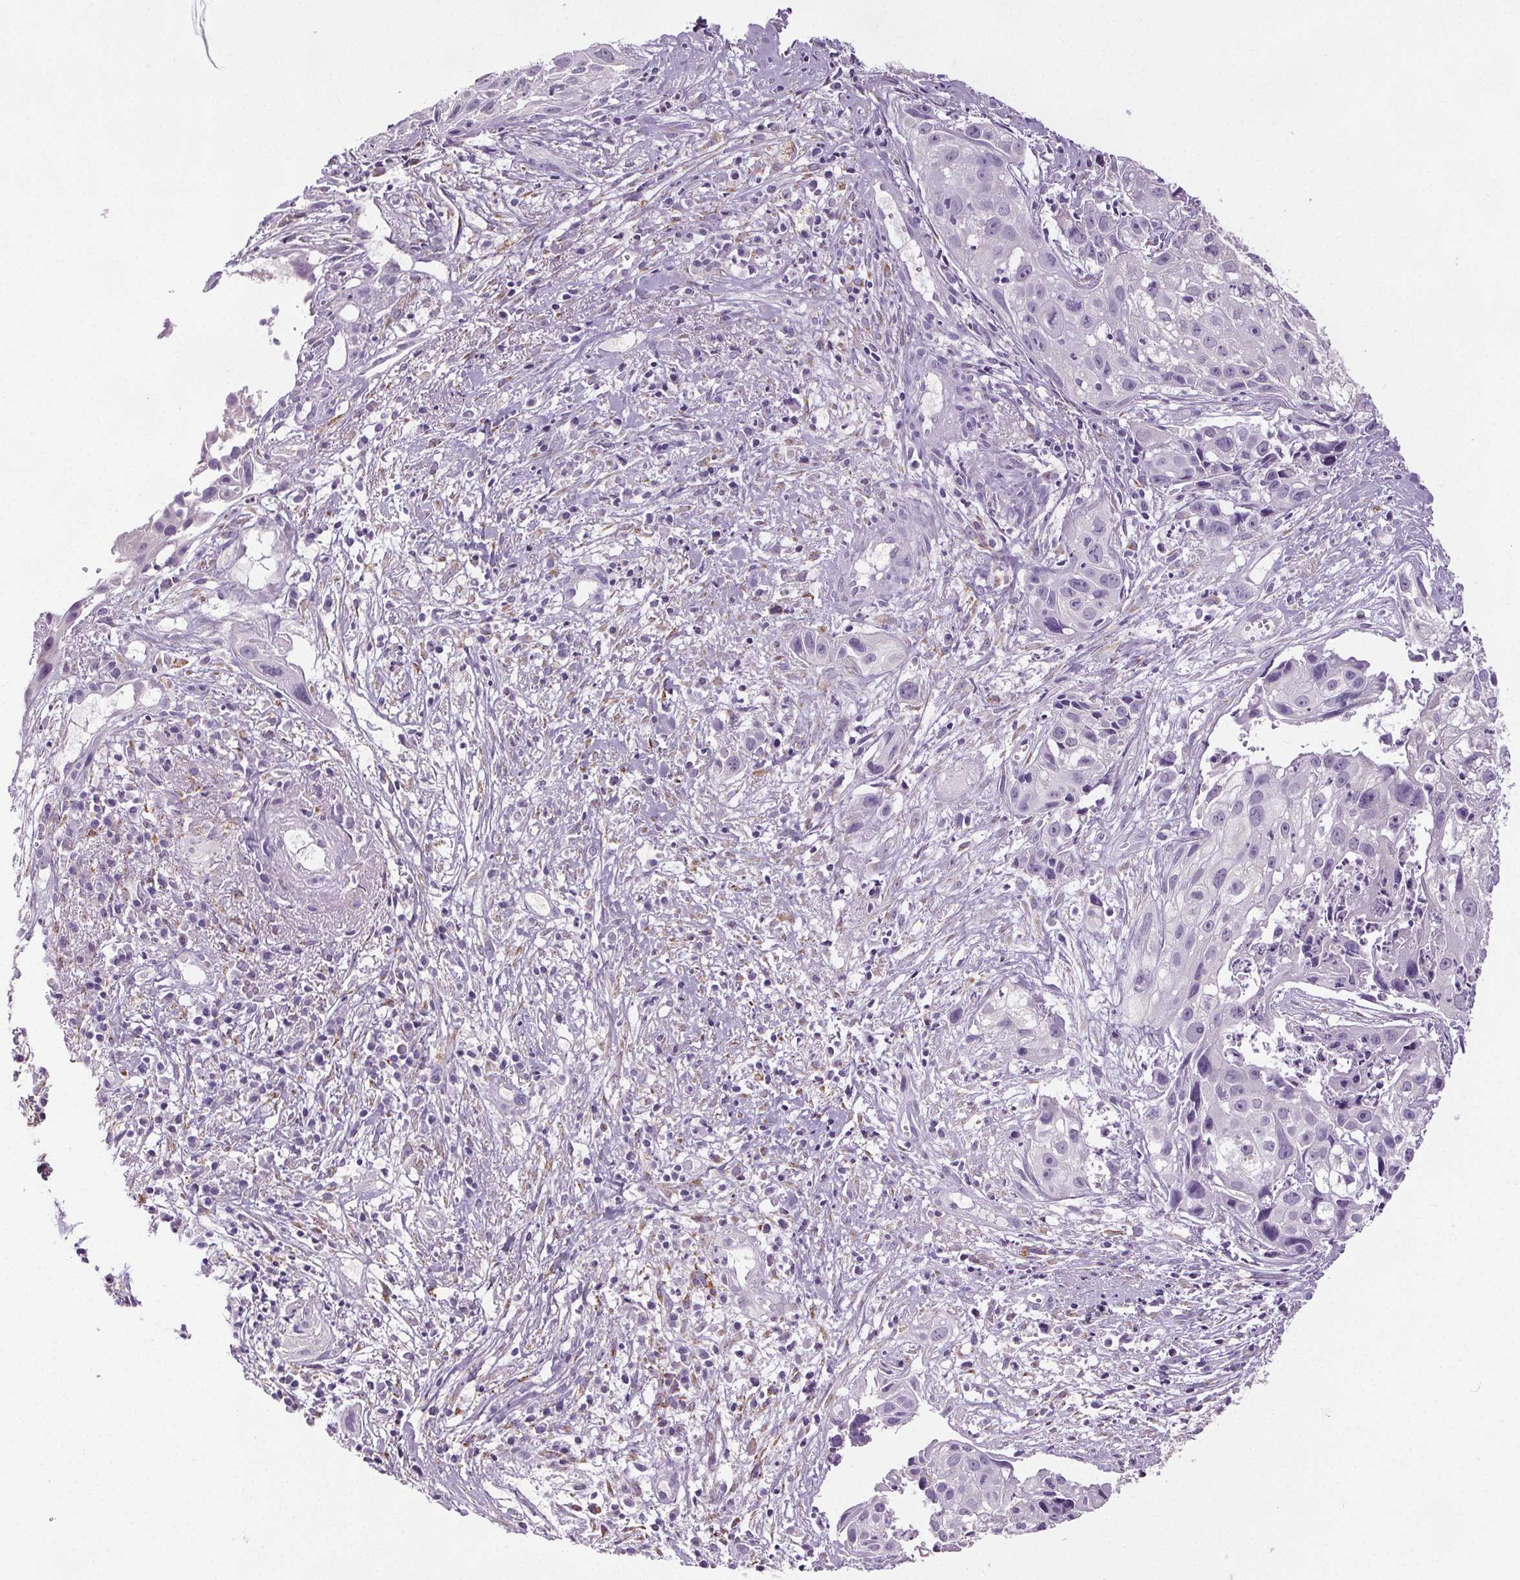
{"staining": {"intensity": "negative", "quantity": "none", "location": "none"}, "tissue": "cervical cancer", "cell_type": "Tumor cells", "image_type": "cancer", "snomed": [{"axis": "morphology", "description": "Squamous cell carcinoma, NOS"}, {"axis": "topography", "description": "Cervix"}], "caption": "DAB (3,3'-diaminobenzidine) immunohistochemical staining of cervical cancer (squamous cell carcinoma) demonstrates no significant staining in tumor cells.", "gene": "GPIHBP1", "patient": {"sex": "female", "age": 53}}